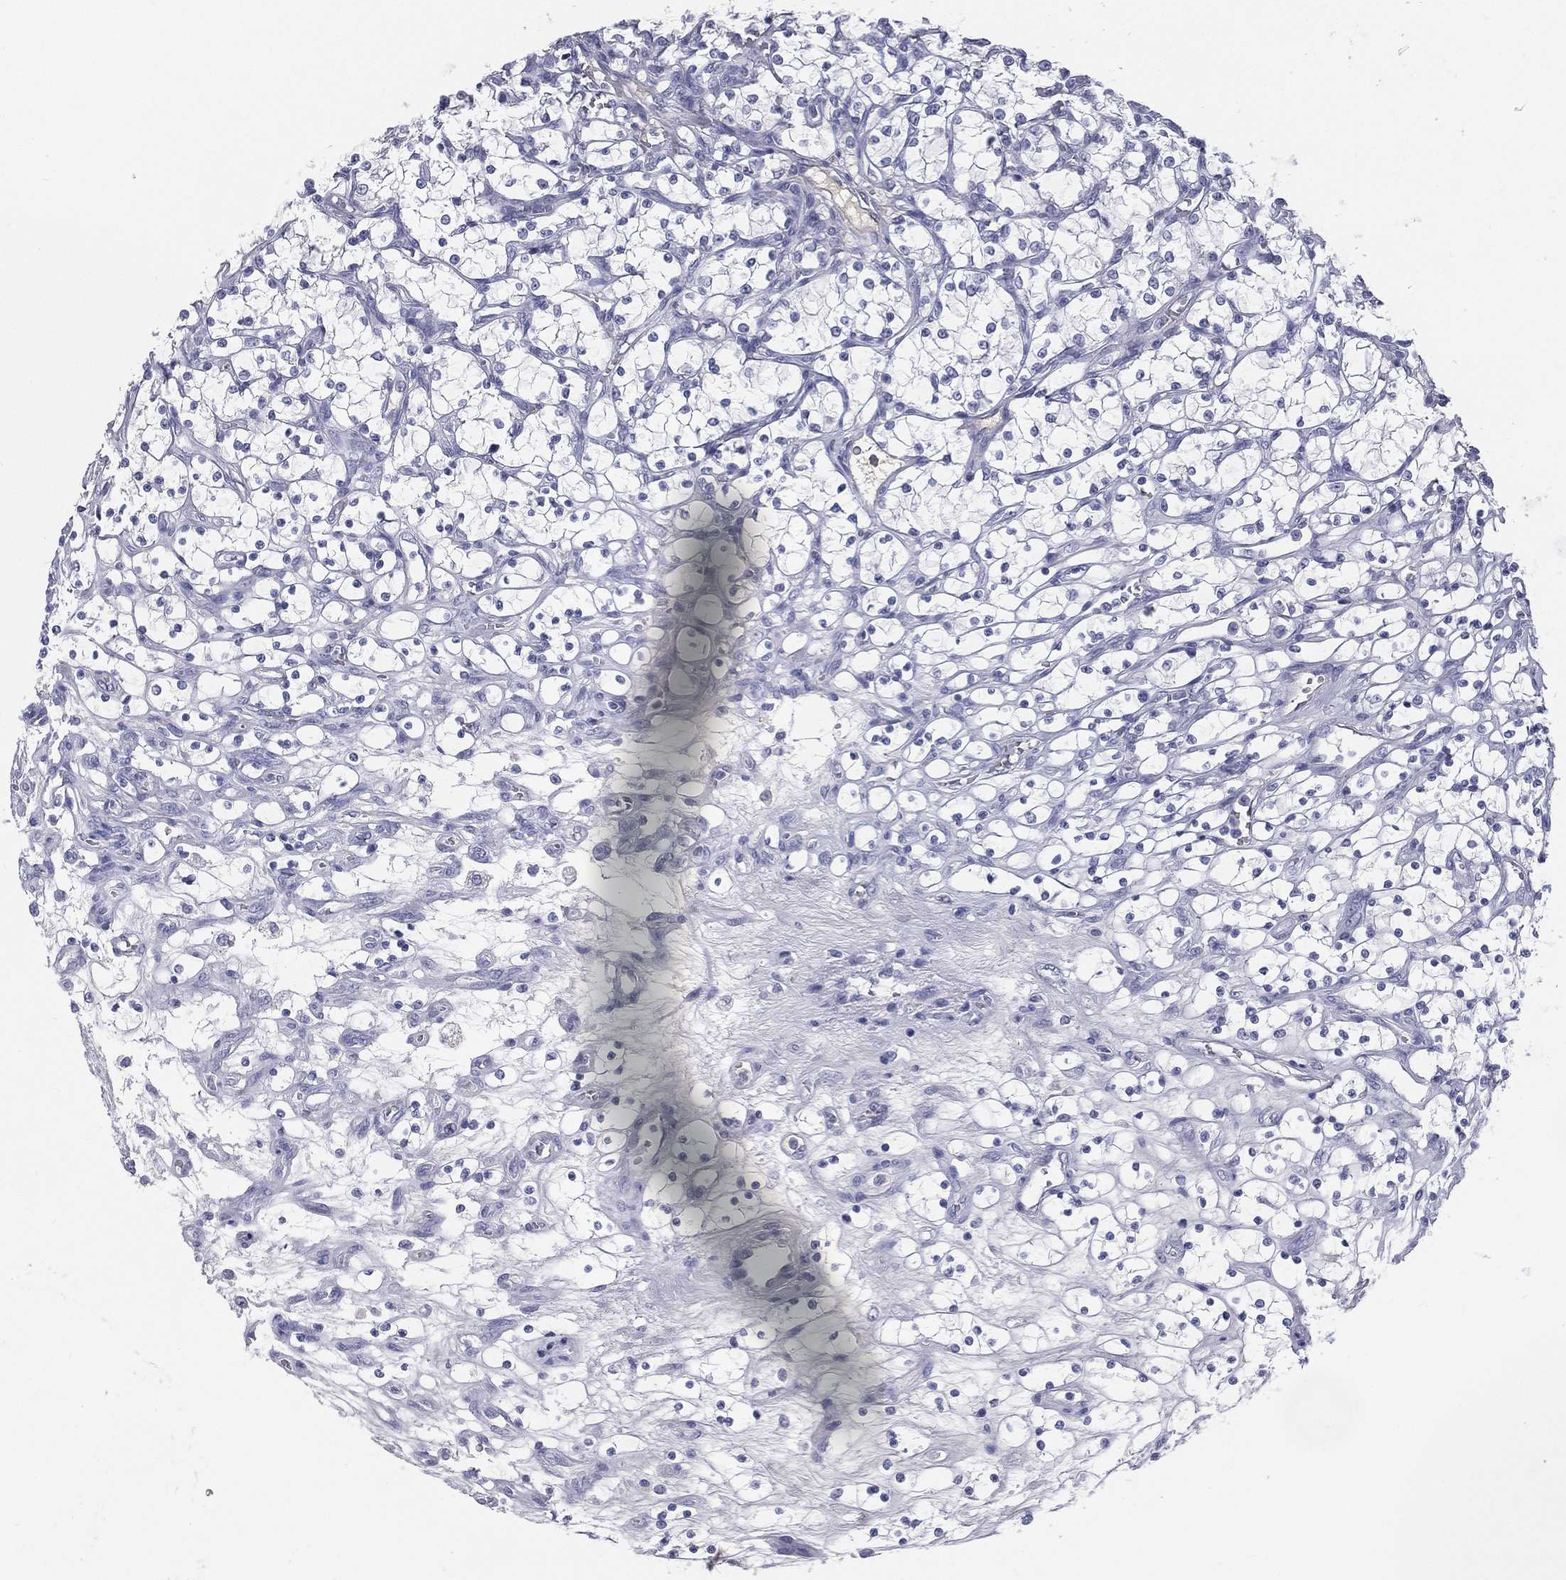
{"staining": {"intensity": "negative", "quantity": "none", "location": "none"}, "tissue": "renal cancer", "cell_type": "Tumor cells", "image_type": "cancer", "snomed": [{"axis": "morphology", "description": "Adenocarcinoma, NOS"}, {"axis": "topography", "description": "Kidney"}], "caption": "DAB (3,3'-diaminobenzidine) immunohistochemical staining of renal cancer displays no significant positivity in tumor cells. (Immunohistochemistry, brightfield microscopy, high magnification).", "gene": "HP", "patient": {"sex": "female", "age": 69}}